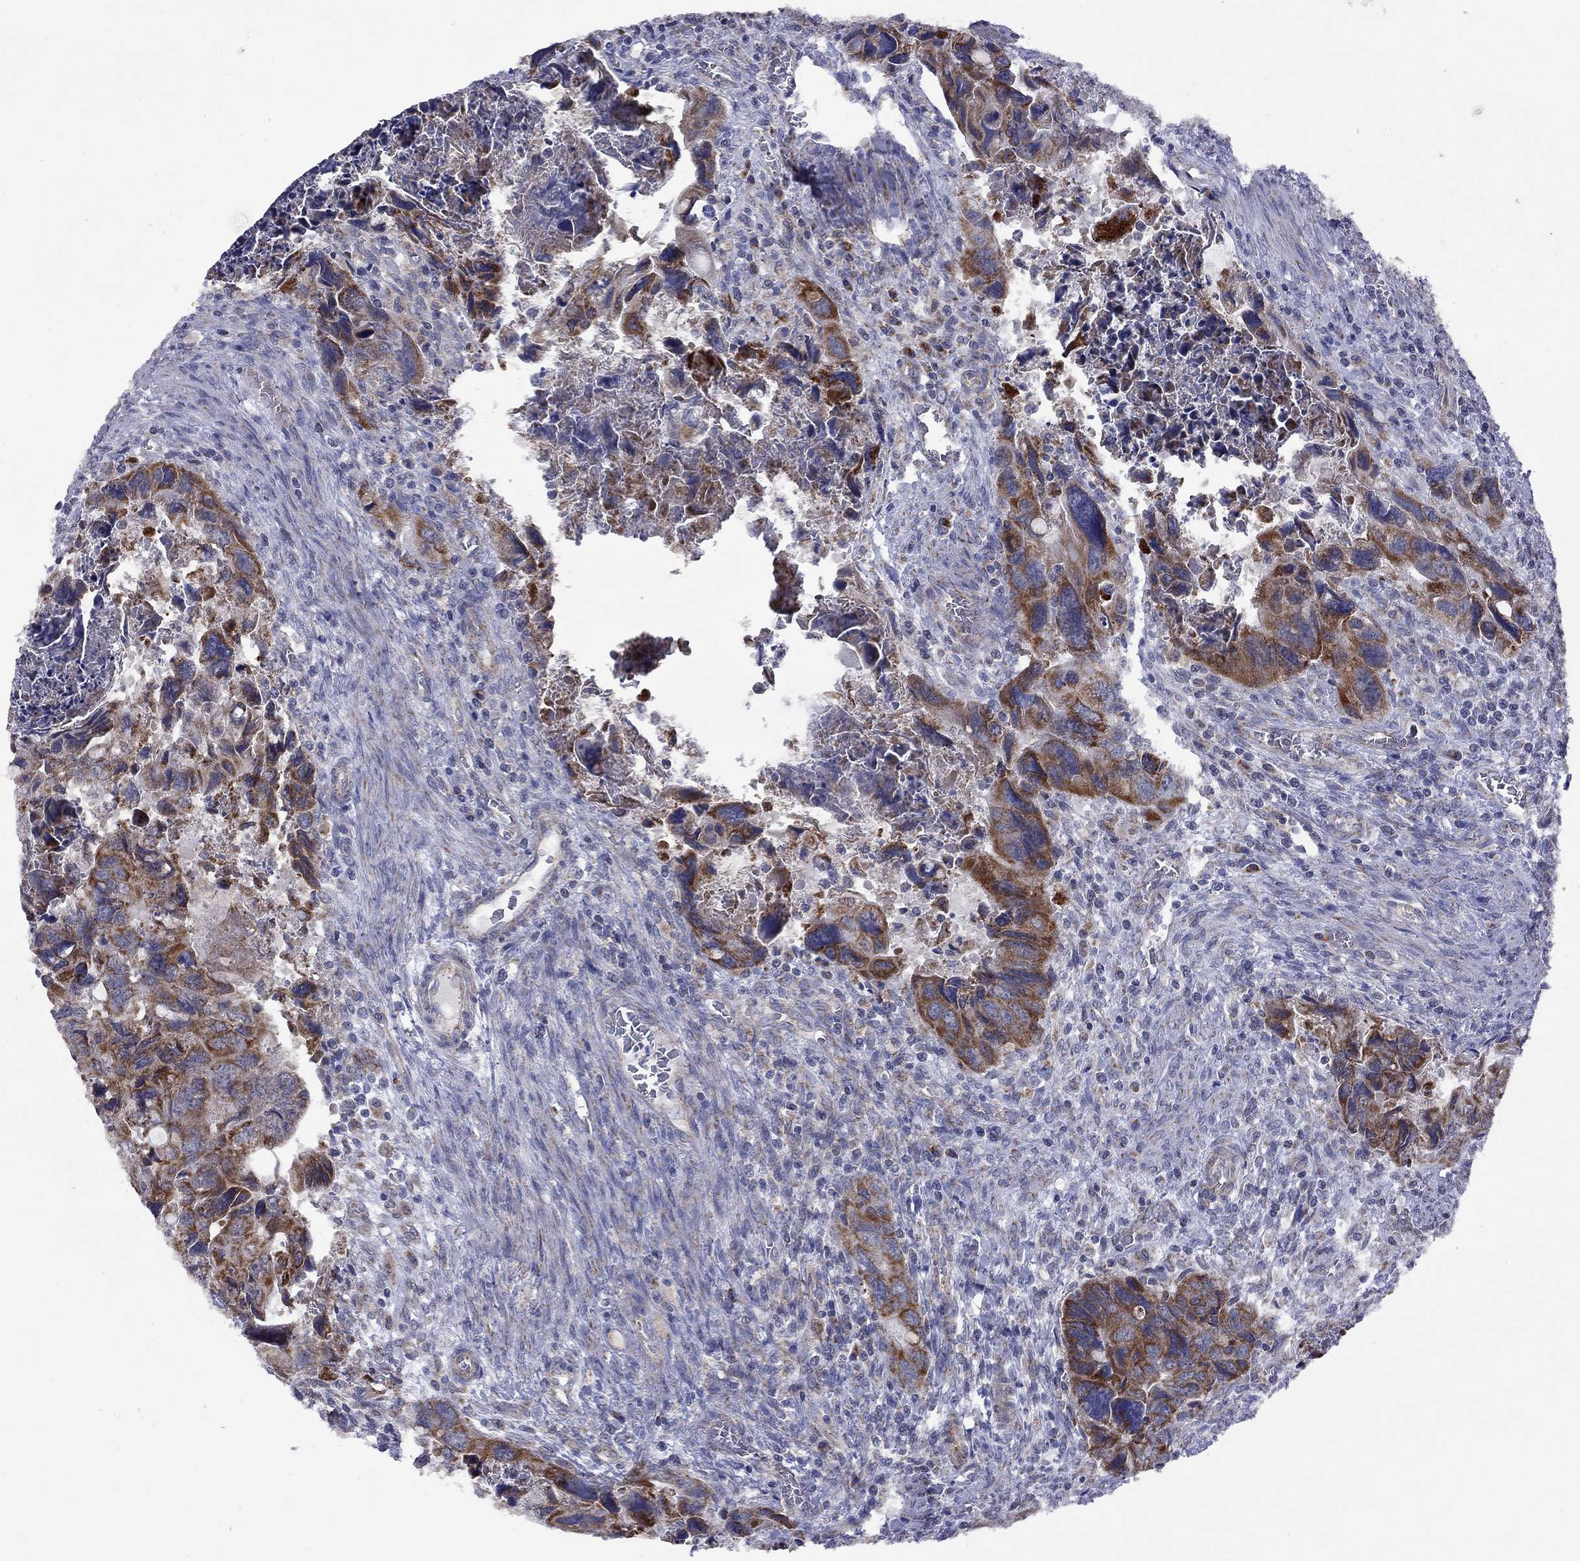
{"staining": {"intensity": "strong", "quantity": ">75%", "location": "cytoplasmic/membranous"}, "tissue": "colorectal cancer", "cell_type": "Tumor cells", "image_type": "cancer", "snomed": [{"axis": "morphology", "description": "Adenocarcinoma, NOS"}, {"axis": "topography", "description": "Rectum"}], "caption": "A photomicrograph of human colorectal adenocarcinoma stained for a protein reveals strong cytoplasmic/membranous brown staining in tumor cells. Nuclei are stained in blue.", "gene": "NDUFB1", "patient": {"sex": "male", "age": 62}}